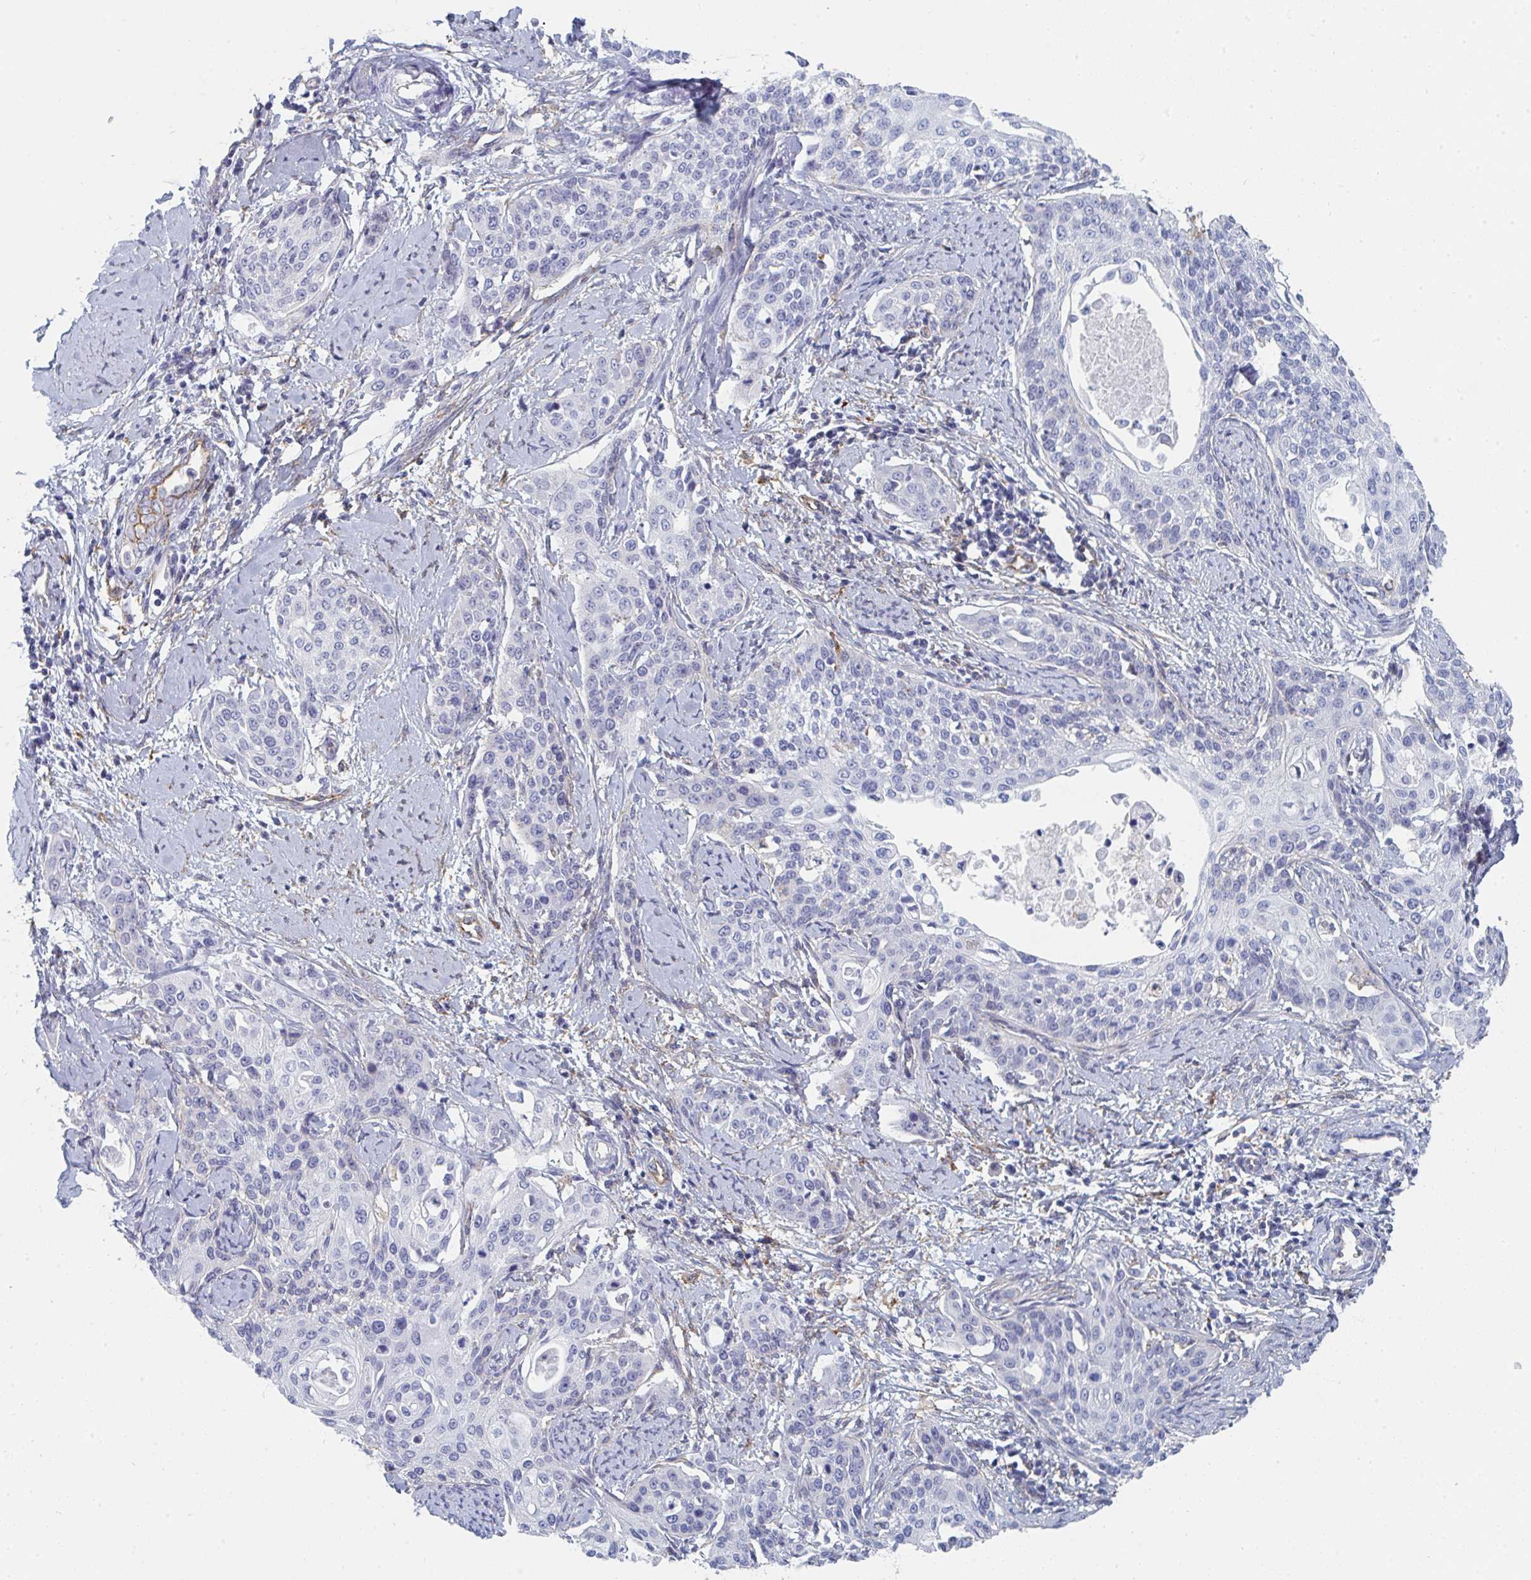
{"staining": {"intensity": "negative", "quantity": "none", "location": "none"}, "tissue": "cervical cancer", "cell_type": "Tumor cells", "image_type": "cancer", "snomed": [{"axis": "morphology", "description": "Squamous cell carcinoma, NOS"}, {"axis": "topography", "description": "Cervix"}], "caption": "Immunohistochemistry (IHC) of squamous cell carcinoma (cervical) reveals no positivity in tumor cells.", "gene": "DAB2", "patient": {"sex": "female", "age": 44}}